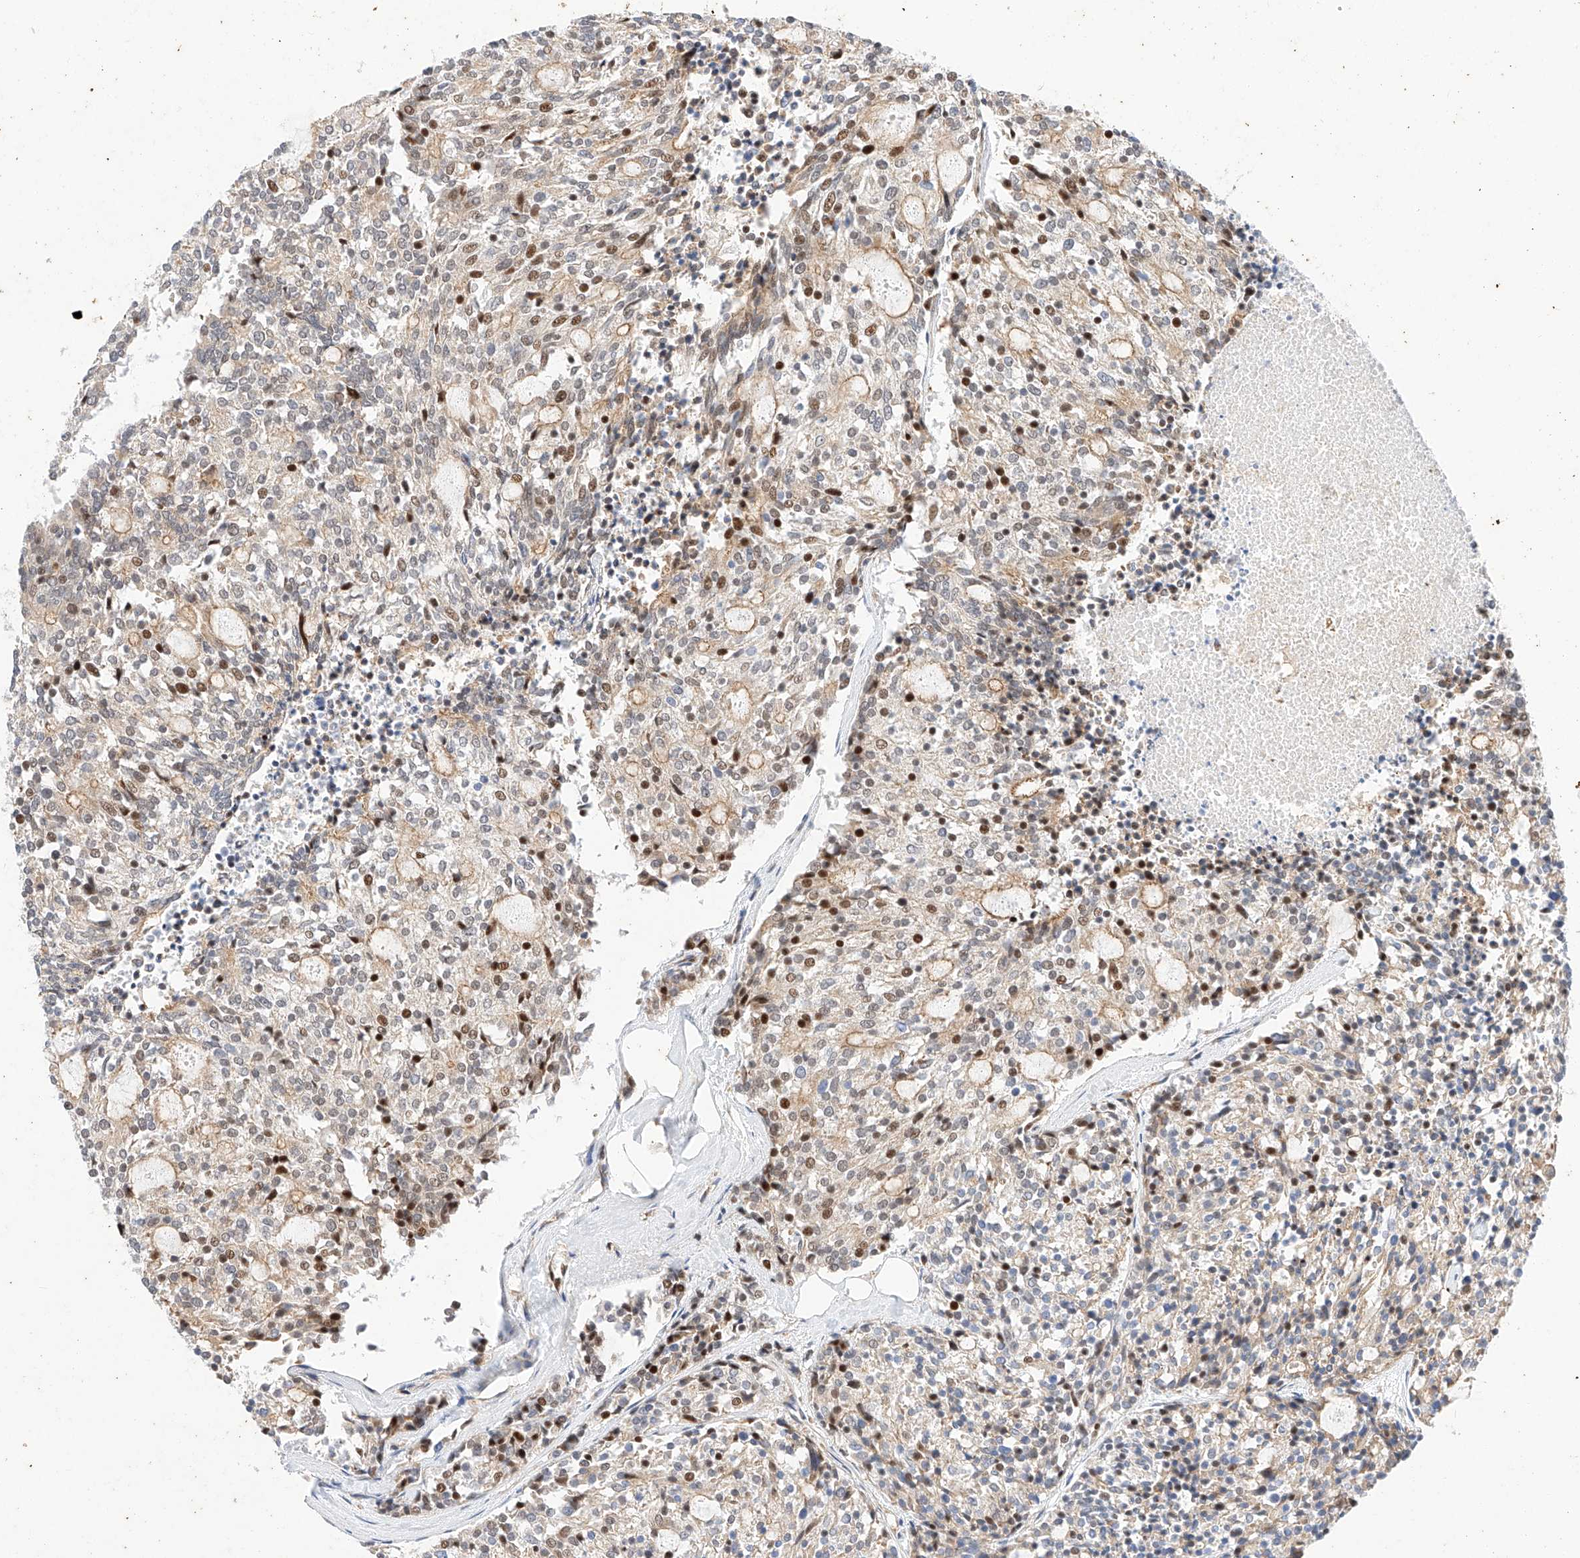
{"staining": {"intensity": "moderate", "quantity": "<25%", "location": "nuclear"}, "tissue": "carcinoid", "cell_type": "Tumor cells", "image_type": "cancer", "snomed": [{"axis": "morphology", "description": "Carcinoid, malignant, NOS"}, {"axis": "topography", "description": "Pancreas"}], "caption": "This is a photomicrograph of immunohistochemistry staining of carcinoid, which shows moderate staining in the nuclear of tumor cells.", "gene": "HDAC9", "patient": {"sex": "female", "age": 54}}